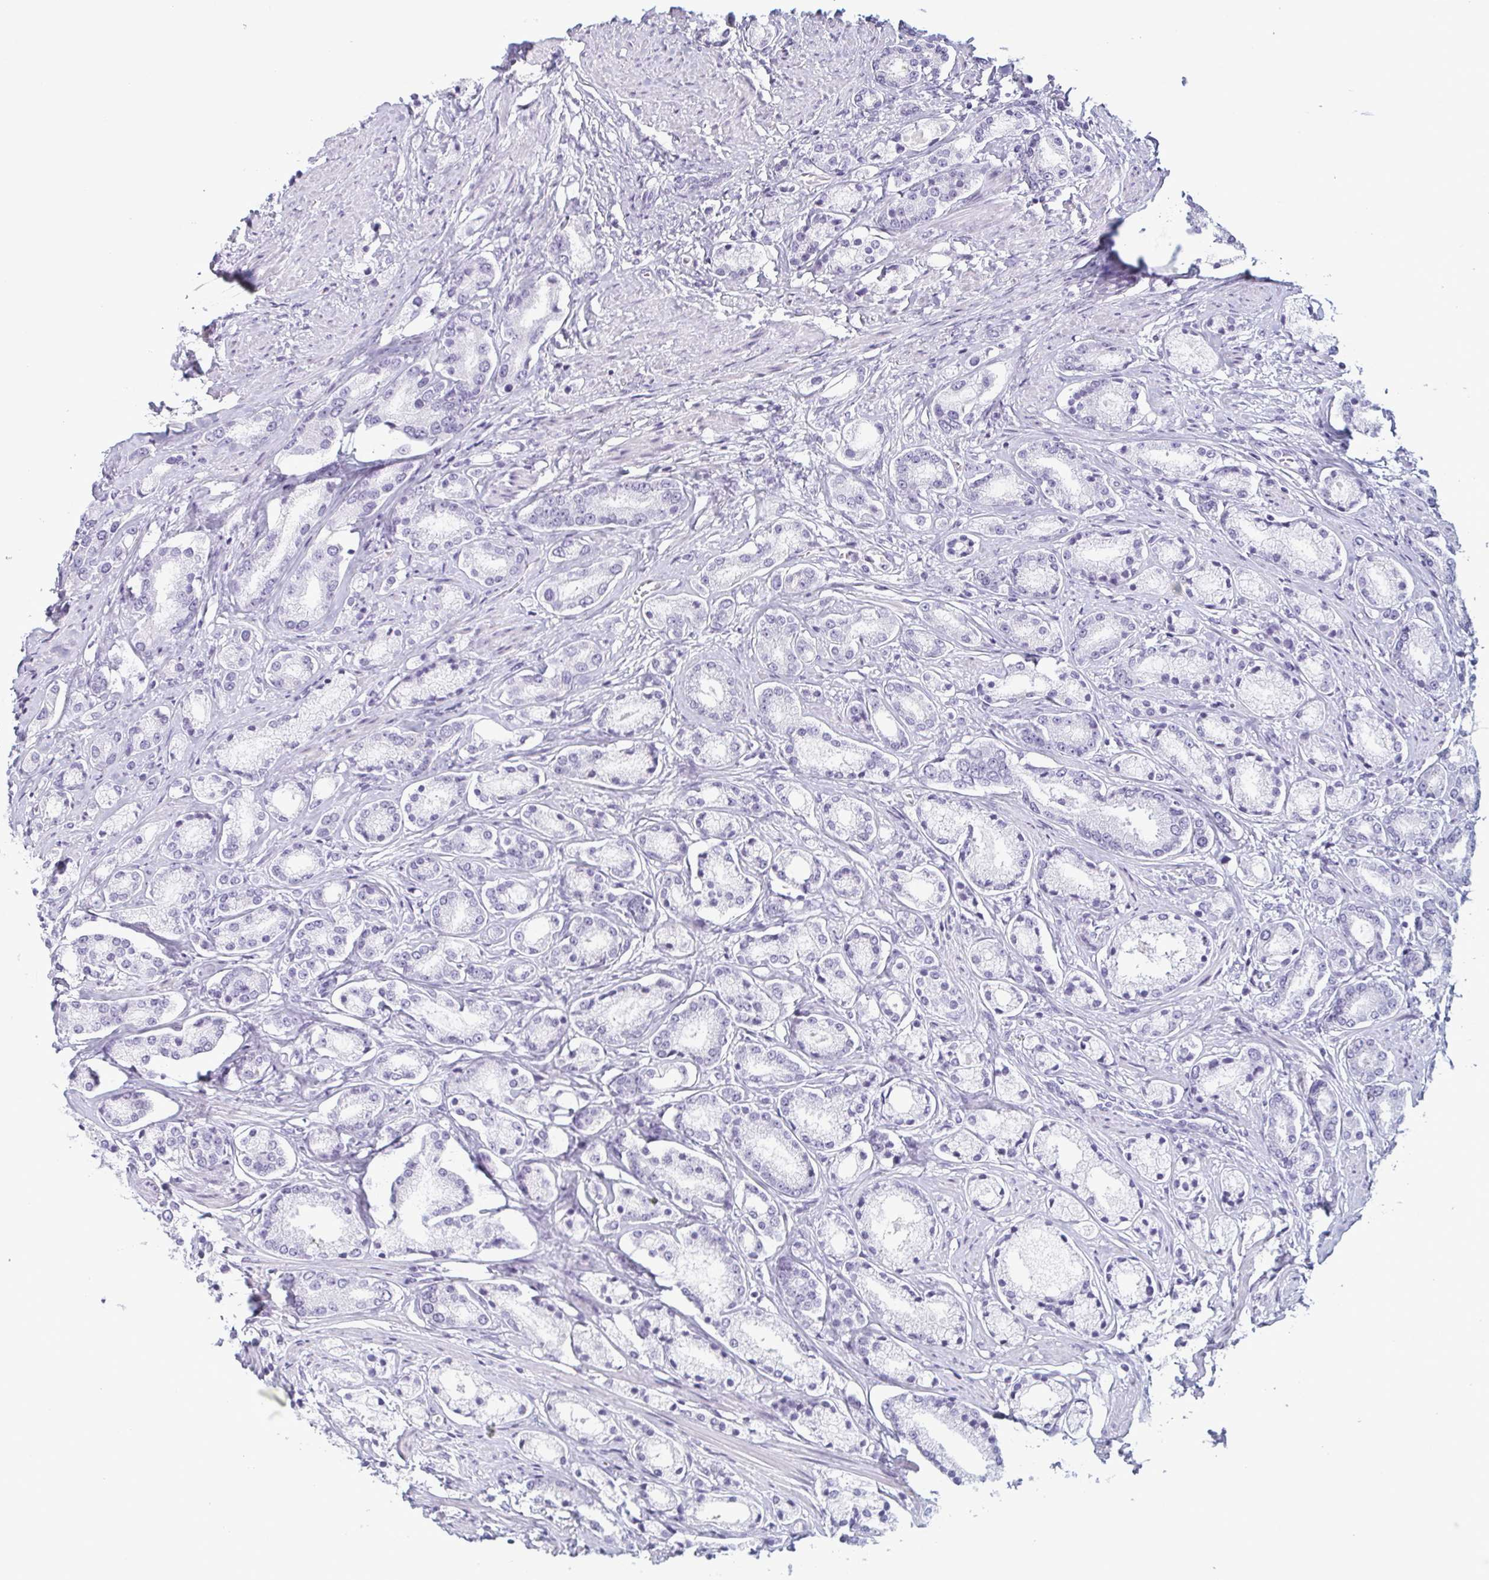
{"staining": {"intensity": "negative", "quantity": "none", "location": "none"}, "tissue": "prostate cancer", "cell_type": "Tumor cells", "image_type": "cancer", "snomed": [{"axis": "morphology", "description": "Adenocarcinoma, High grade"}, {"axis": "topography", "description": "Prostate"}], "caption": "This photomicrograph is of prostate cancer stained with immunohistochemistry (IHC) to label a protein in brown with the nuclei are counter-stained blue. There is no staining in tumor cells.", "gene": "KRT78", "patient": {"sex": "male", "age": 63}}